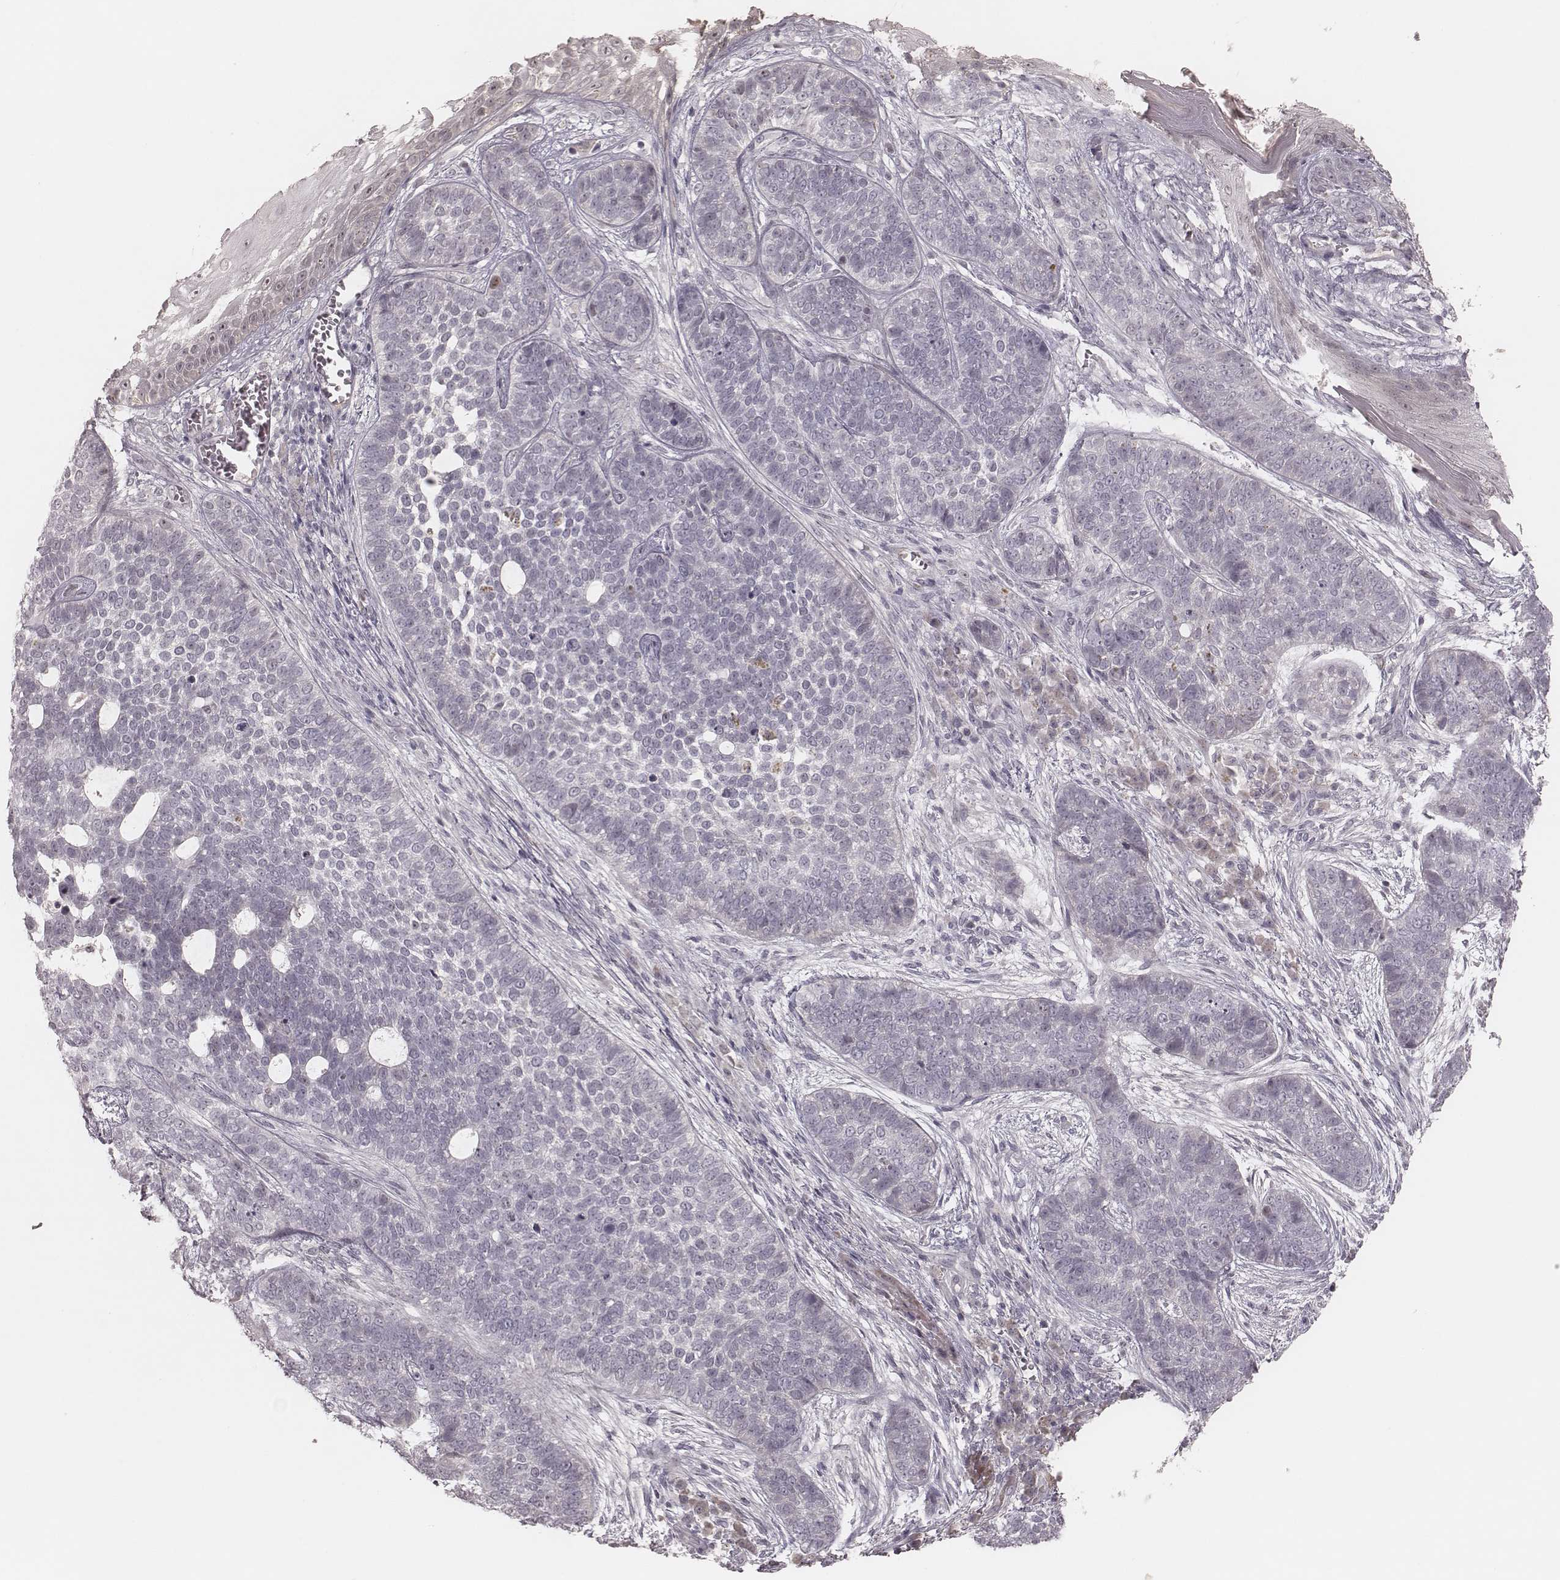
{"staining": {"intensity": "negative", "quantity": "none", "location": "none"}, "tissue": "skin cancer", "cell_type": "Tumor cells", "image_type": "cancer", "snomed": [{"axis": "morphology", "description": "Basal cell carcinoma"}, {"axis": "topography", "description": "Skin"}], "caption": "Immunohistochemical staining of human skin basal cell carcinoma displays no significant staining in tumor cells.", "gene": "FAM13B", "patient": {"sex": "female", "age": 69}}